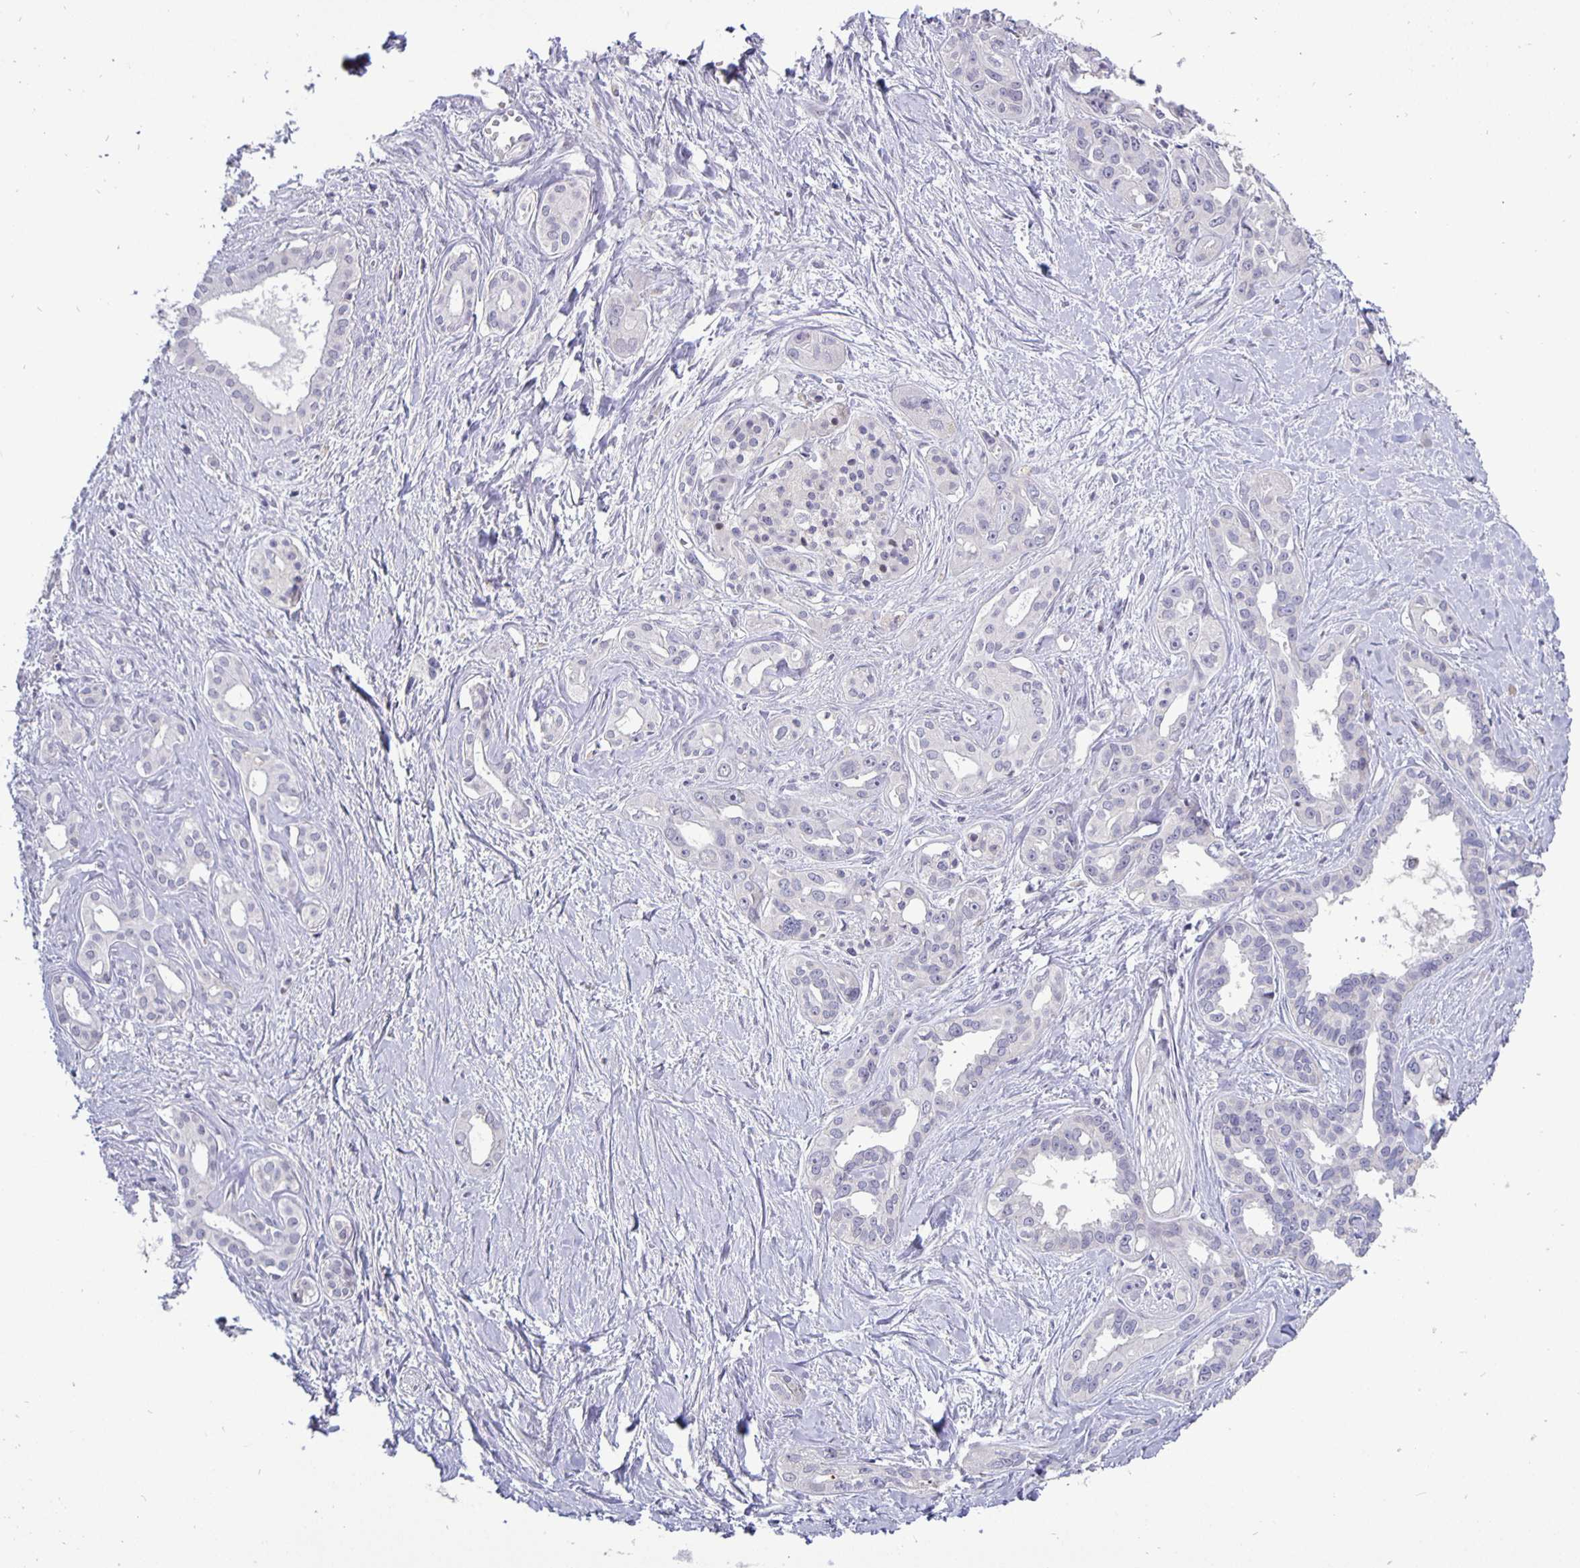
{"staining": {"intensity": "negative", "quantity": "none", "location": "none"}, "tissue": "pancreatic cancer", "cell_type": "Tumor cells", "image_type": "cancer", "snomed": [{"axis": "morphology", "description": "Adenocarcinoma, NOS"}, {"axis": "topography", "description": "Pancreas"}], "caption": "High magnification brightfield microscopy of pancreatic cancer stained with DAB (brown) and counterstained with hematoxylin (blue): tumor cells show no significant staining.", "gene": "ERBB2", "patient": {"sex": "female", "age": 50}}